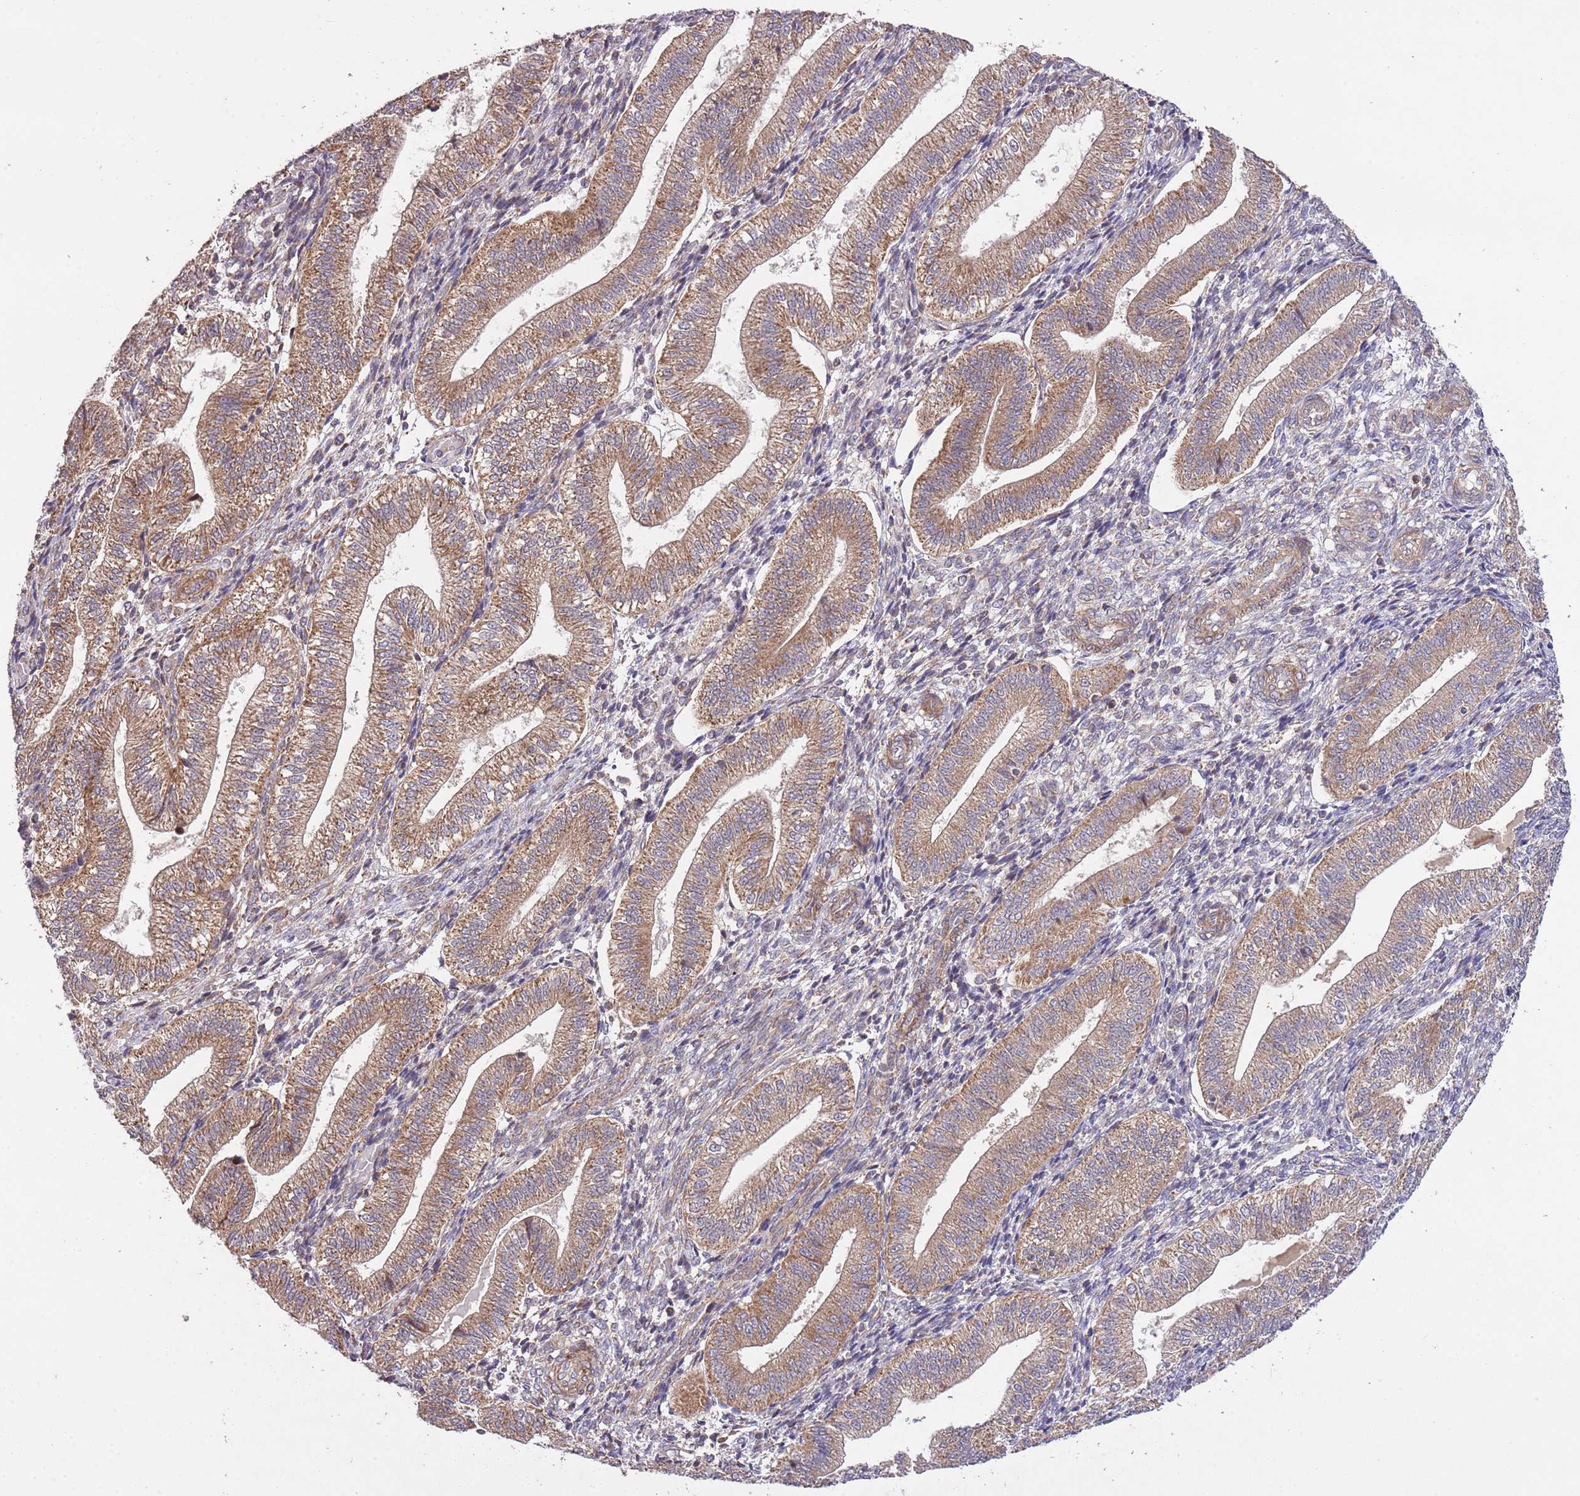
{"staining": {"intensity": "moderate", "quantity": "25%-75%", "location": "cytoplasmic/membranous"}, "tissue": "endometrium", "cell_type": "Cells in endometrial stroma", "image_type": "normal", "snomed": [{"axis": "morphology", "description": "Normal tissue, NOS"}, {"axis": "topography", "description": "Endometrium"}], "caption": "Protein expression analysis of unremarkable endometrium reveals moderate cytoplasmic/membranous positivity in about 25%-75% of cells in endometrial stroma.", "gene": "MFNG", "patient": {"sex": "female", "age": 34}}